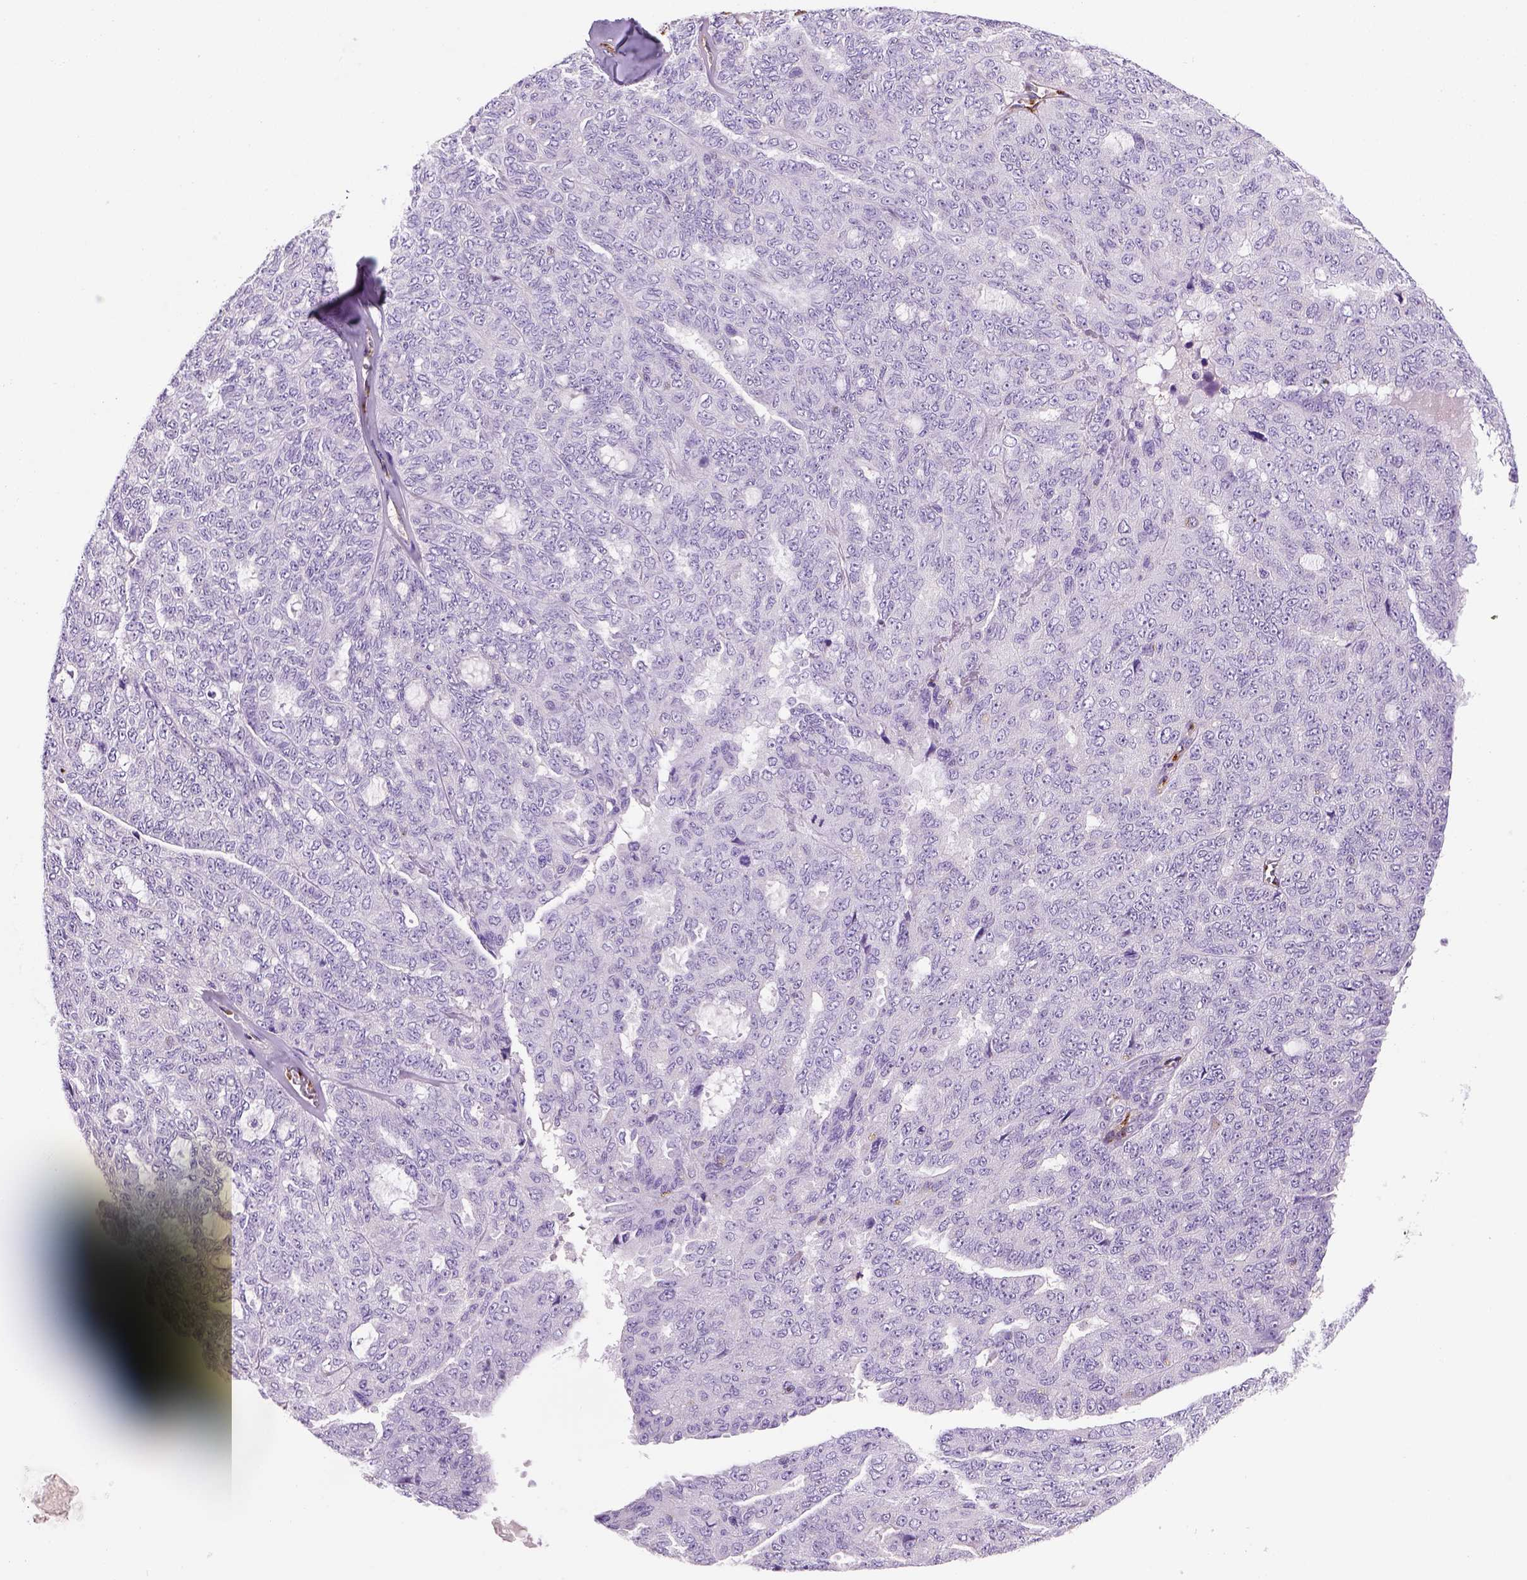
{"staining": {"intensity": "negative", "quantity": "none", "location": "none"}, "tissue": "ovarian cancer", "cell_type": "Tumor cells", "image_type": "cancer", "snomed": [{"axis": "morphology", "description": "Cystadenocarcinoma, serous, NOS"}, {"axis": "topography", "description": "Ovary"}], "caption": "Tumor cells show no significant protein positivity in ovarian cancer.", "gene": "VWF", "patient": {"sex": "female", "age": 71}}